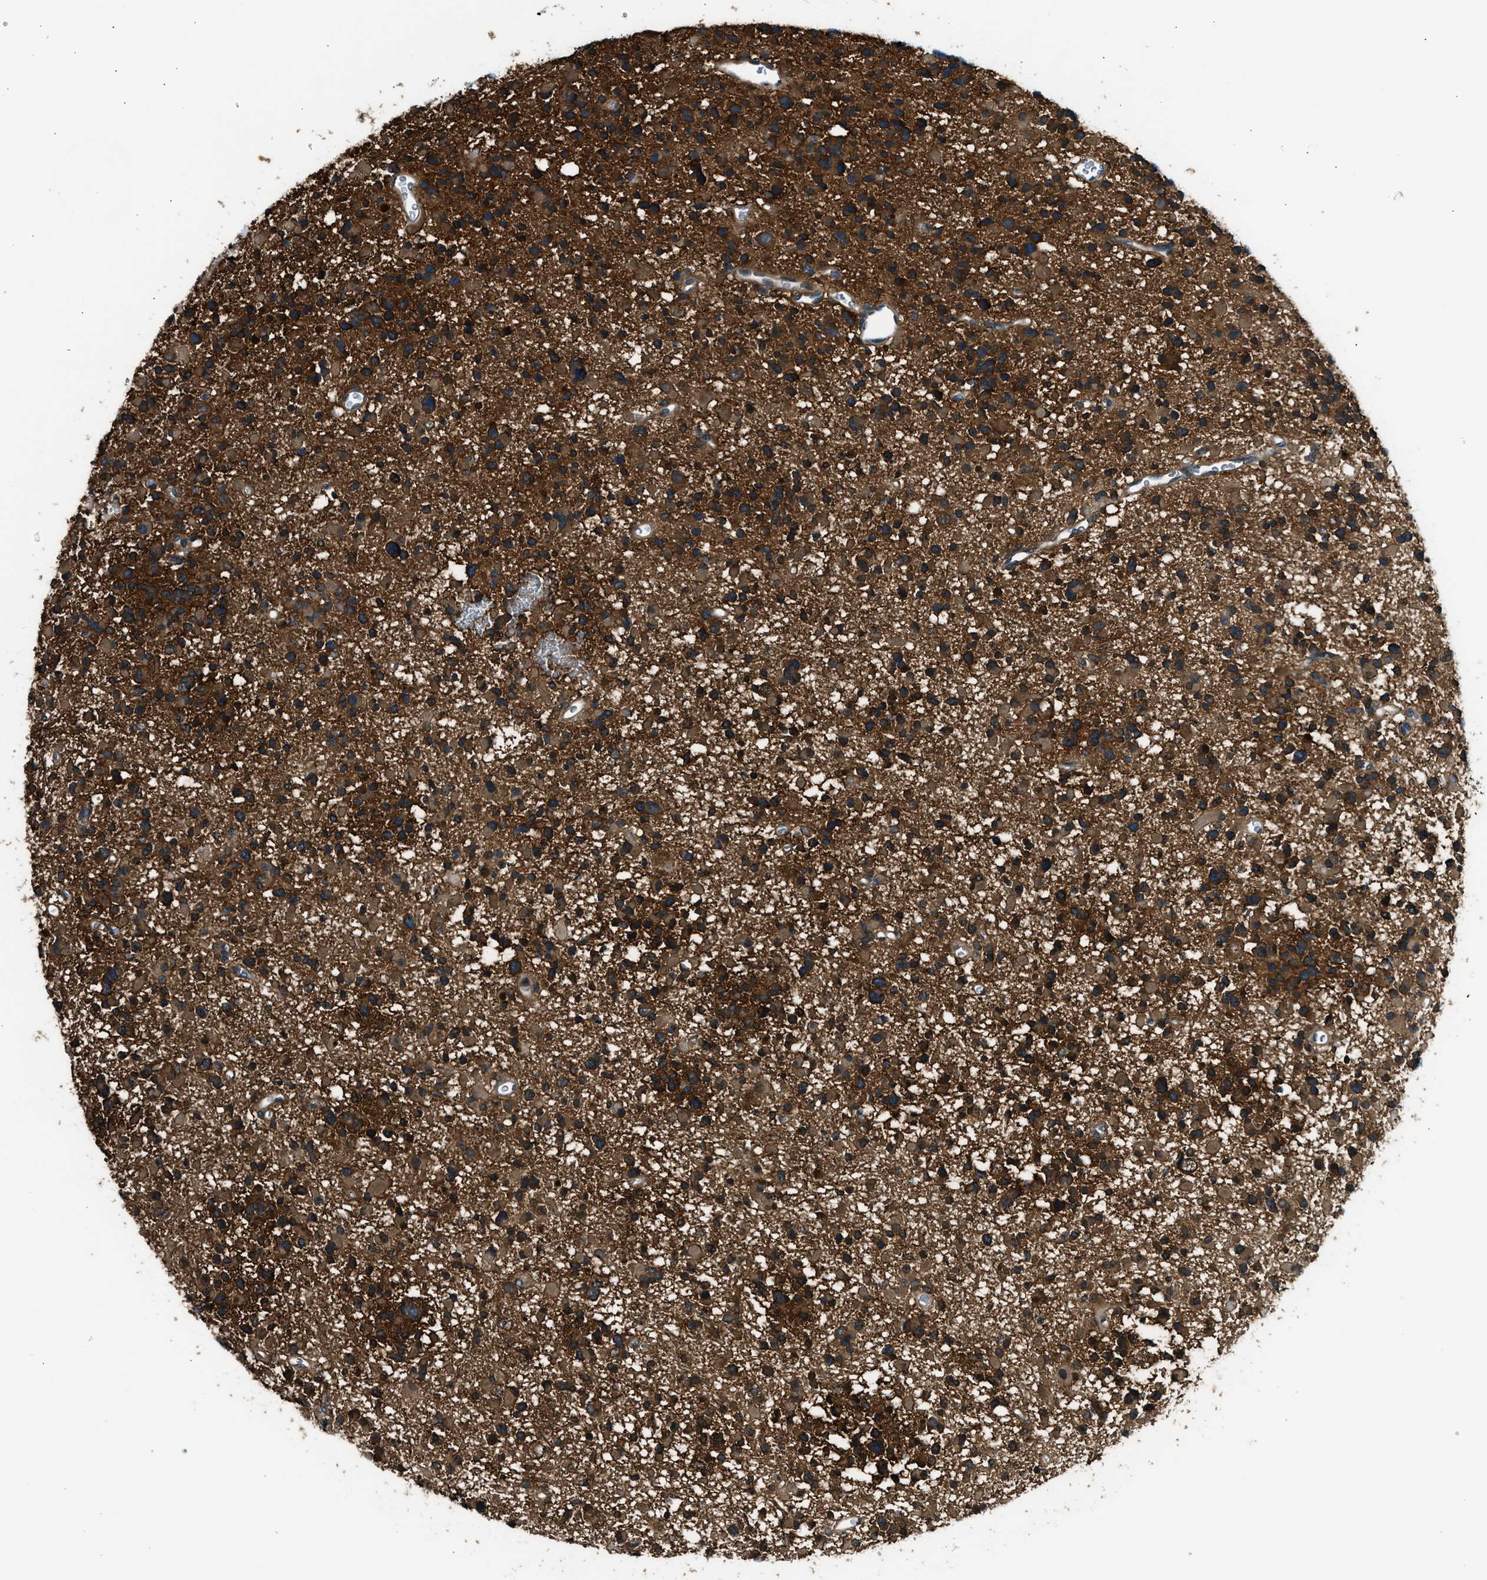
{"staining": {"intensity": "strong", "quantity": ">75%", "location": "cytoplasmic/membranous"}, "tissue": "glioma", "cell_type": "Tumor cells", "image_type": "cancer", "snomed": [{"axis": "morphology", "description": "Glioma, malignant, Low grade"}, {"axis": "topography", "description": "Brain"}], "caption": "Human malignant glioma (low-grade) stained with a brown dye demonstrates strong cytoplasmic/membranous positive staining in approximately >75% of tumor cells.", "gene": "EDARADD", "patient": {"sex": "female", "age": 22}}